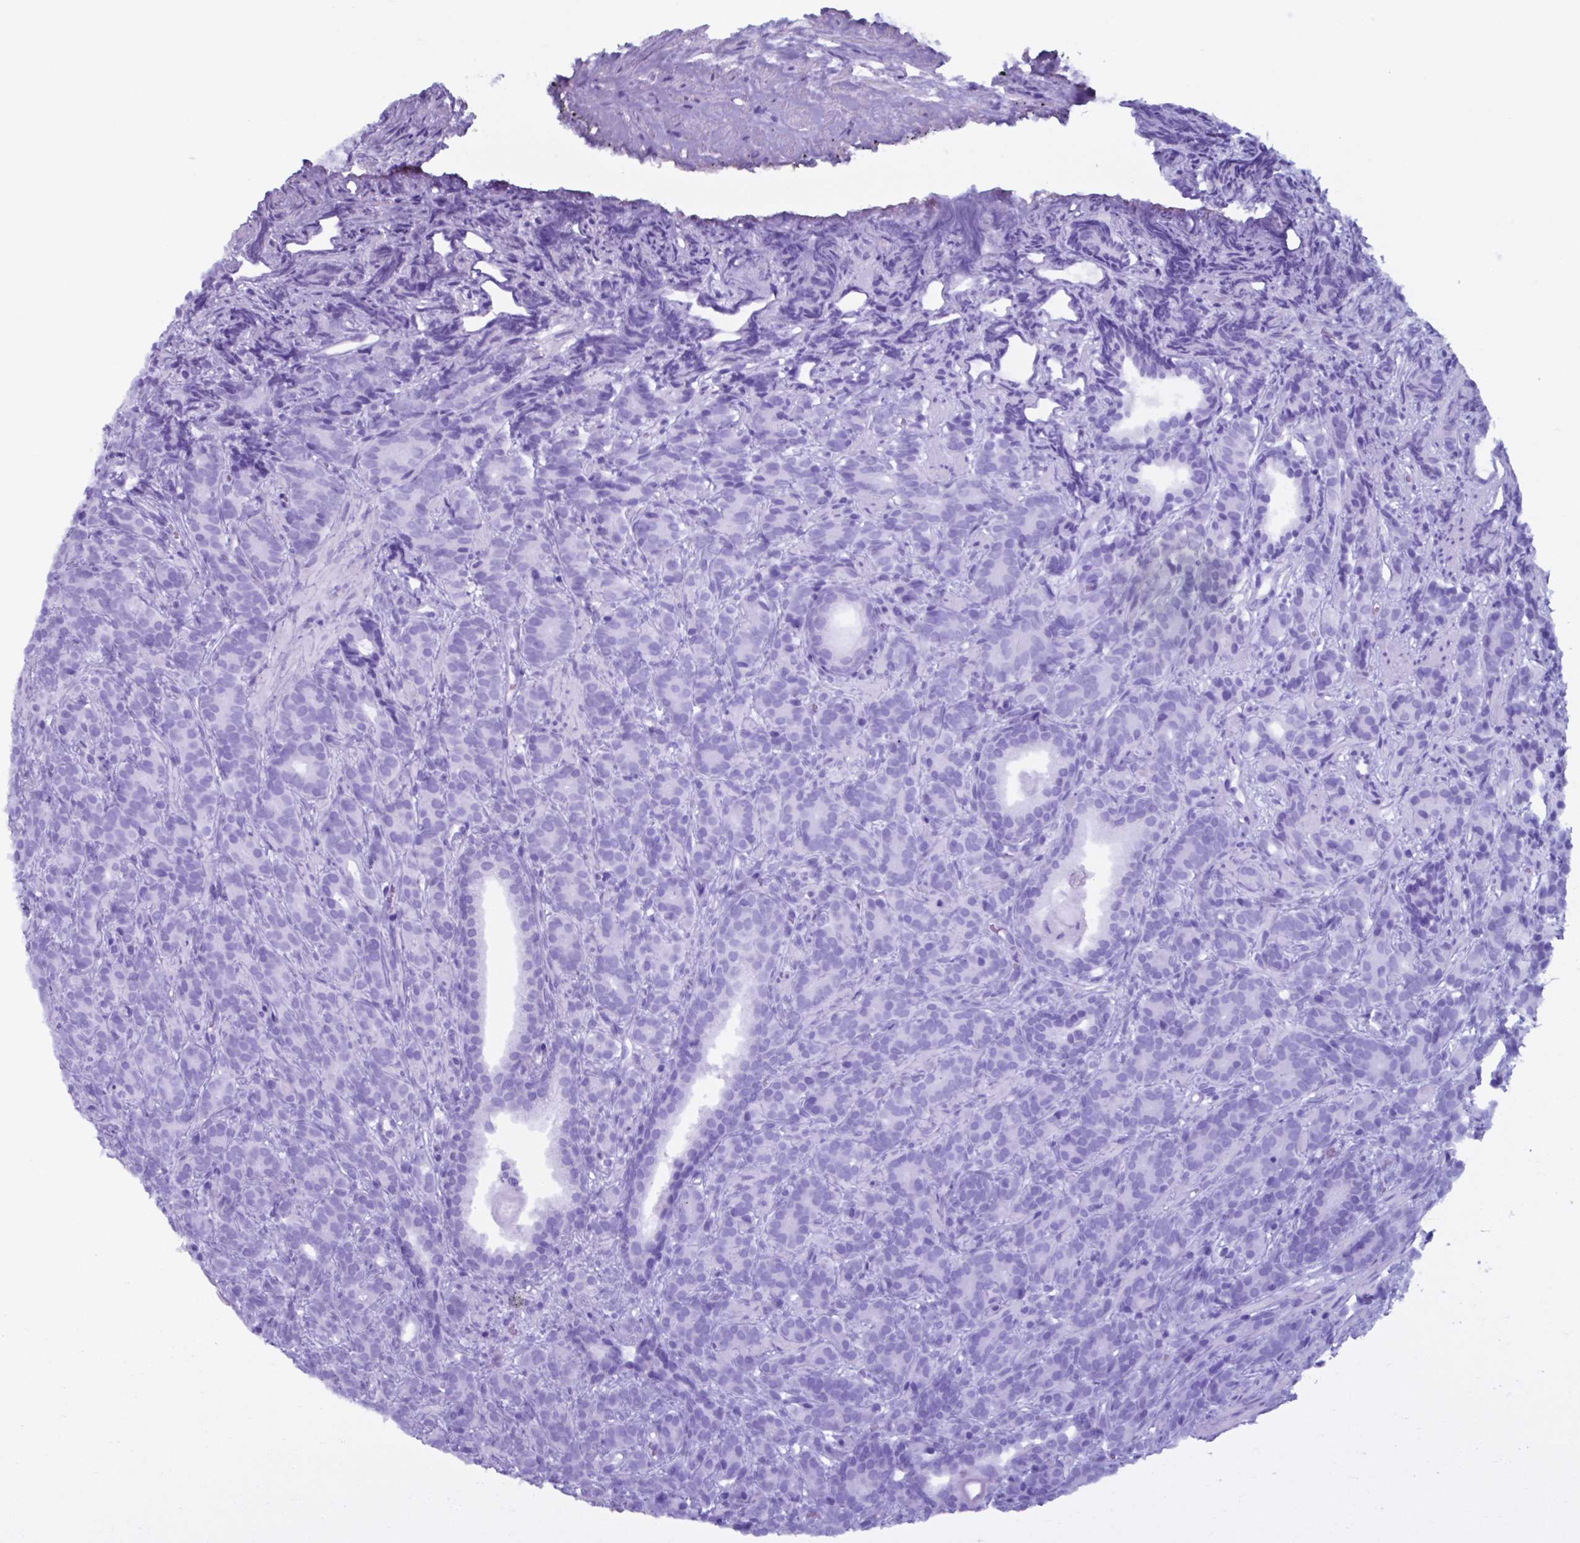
{"staining": {"intensity": "negative", "quantity": "none", "location": "none"}, "tissue": "prostate cancer", "cell_type": "Tumor cells", "image_type": "cancer", "snomed": [{"axis": "morphology", "description": "Adenocarcinoma, High grade"}, {"axis": "topography", "description": "Prostate"}], "caption": "This image is of prostate cancer stained with immunohistochemistry (IHC) to label a protein in brown with the nuclei are counter-stained blue. There is no expression in tumor cells. Brightfield microscopy of immunohistochemistry stained with DAB (3,3'-diaminobenzidine) (brown) and hematoxylin (blue), captured at high magnification.", "gene": "UBA1", "patient": {"sex": "male", "age": 84}}